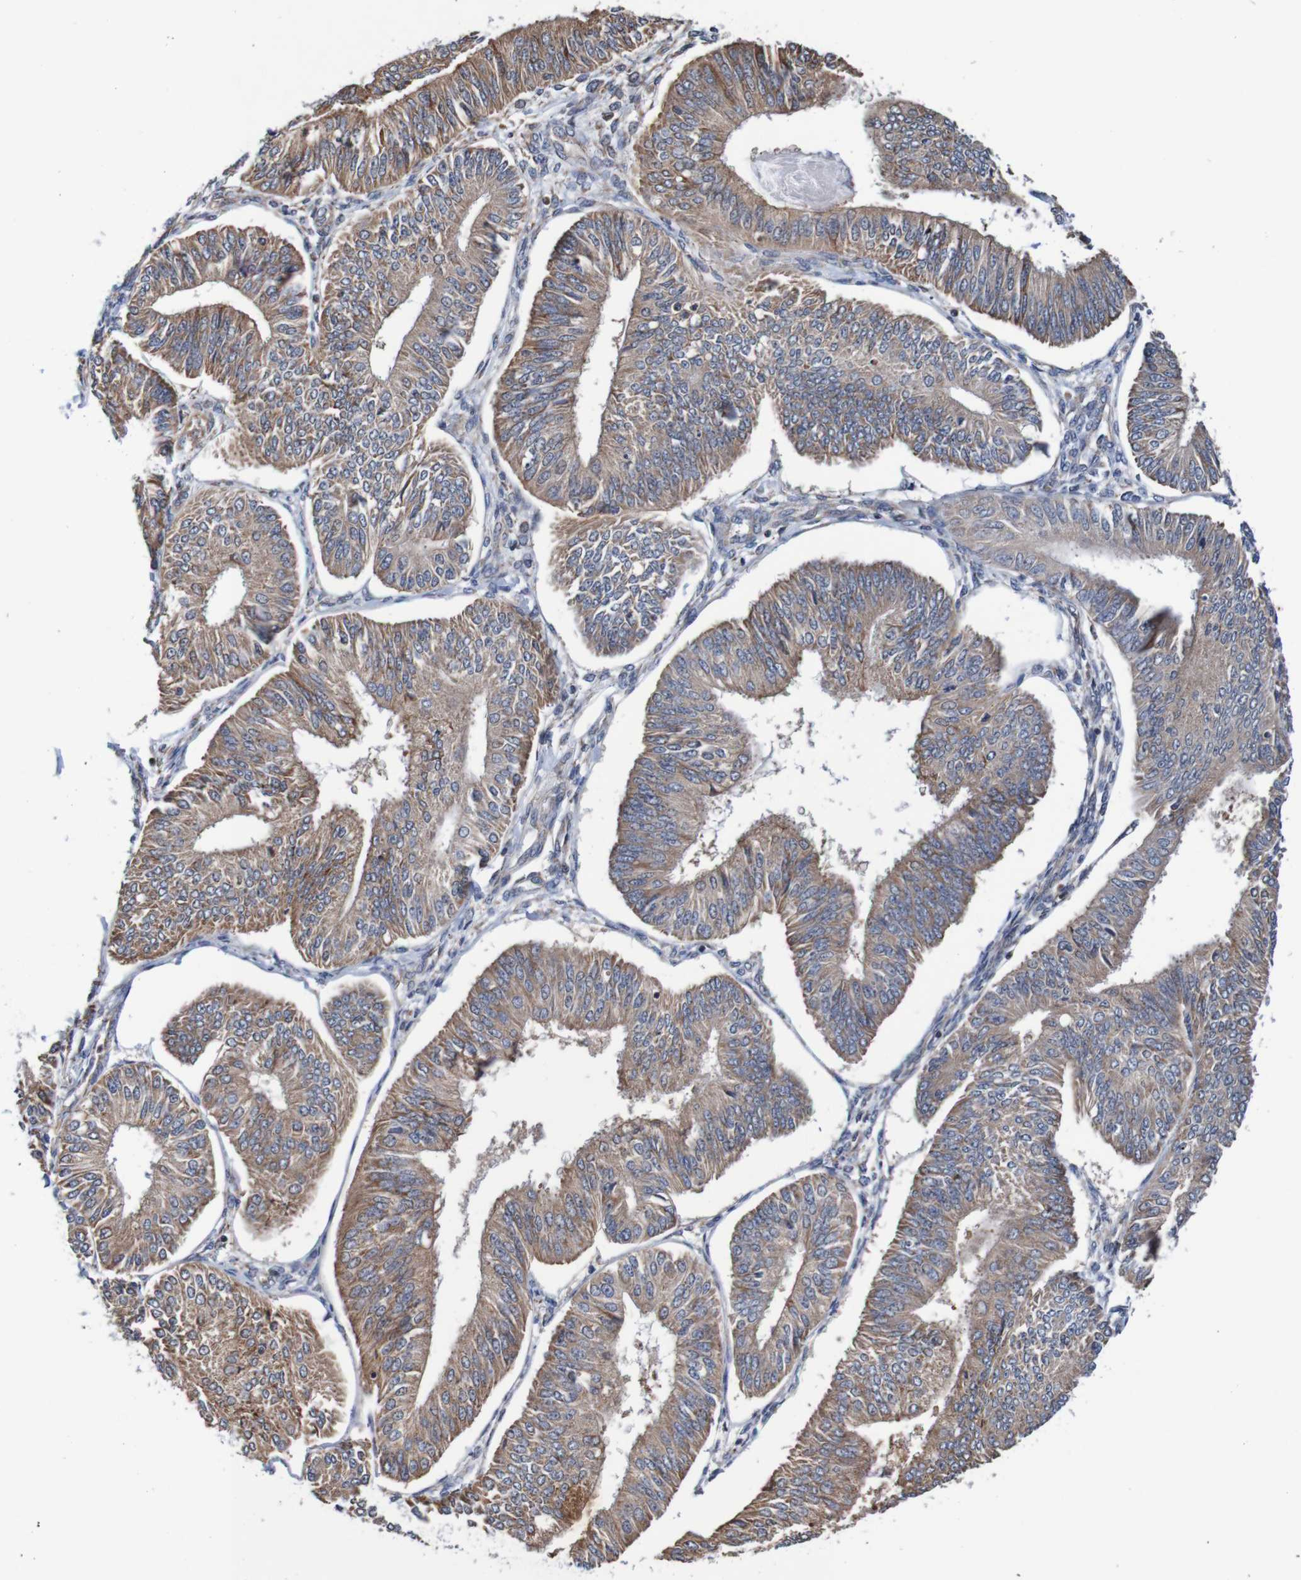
{"staining": {"intensity": "moderate", "quantity": ">75%", "location": "cytoplasmic/membranous"}, "tissue": "endometrial cancer", "cell_type": "Tumor cells", "image_type": "cancer", "snomed": [{"axis": "morphology", "description": "Adenocarcinoma, NOS"}, {"axis": "topography", "description": "Endometrium"}], "caption": "Human endometrial adenocarcinoma stained with a protein marker exhibits moderate staining in tumor cells.", "gene": "AXIN1", "patient": {"sex": "female", "age": 58}}